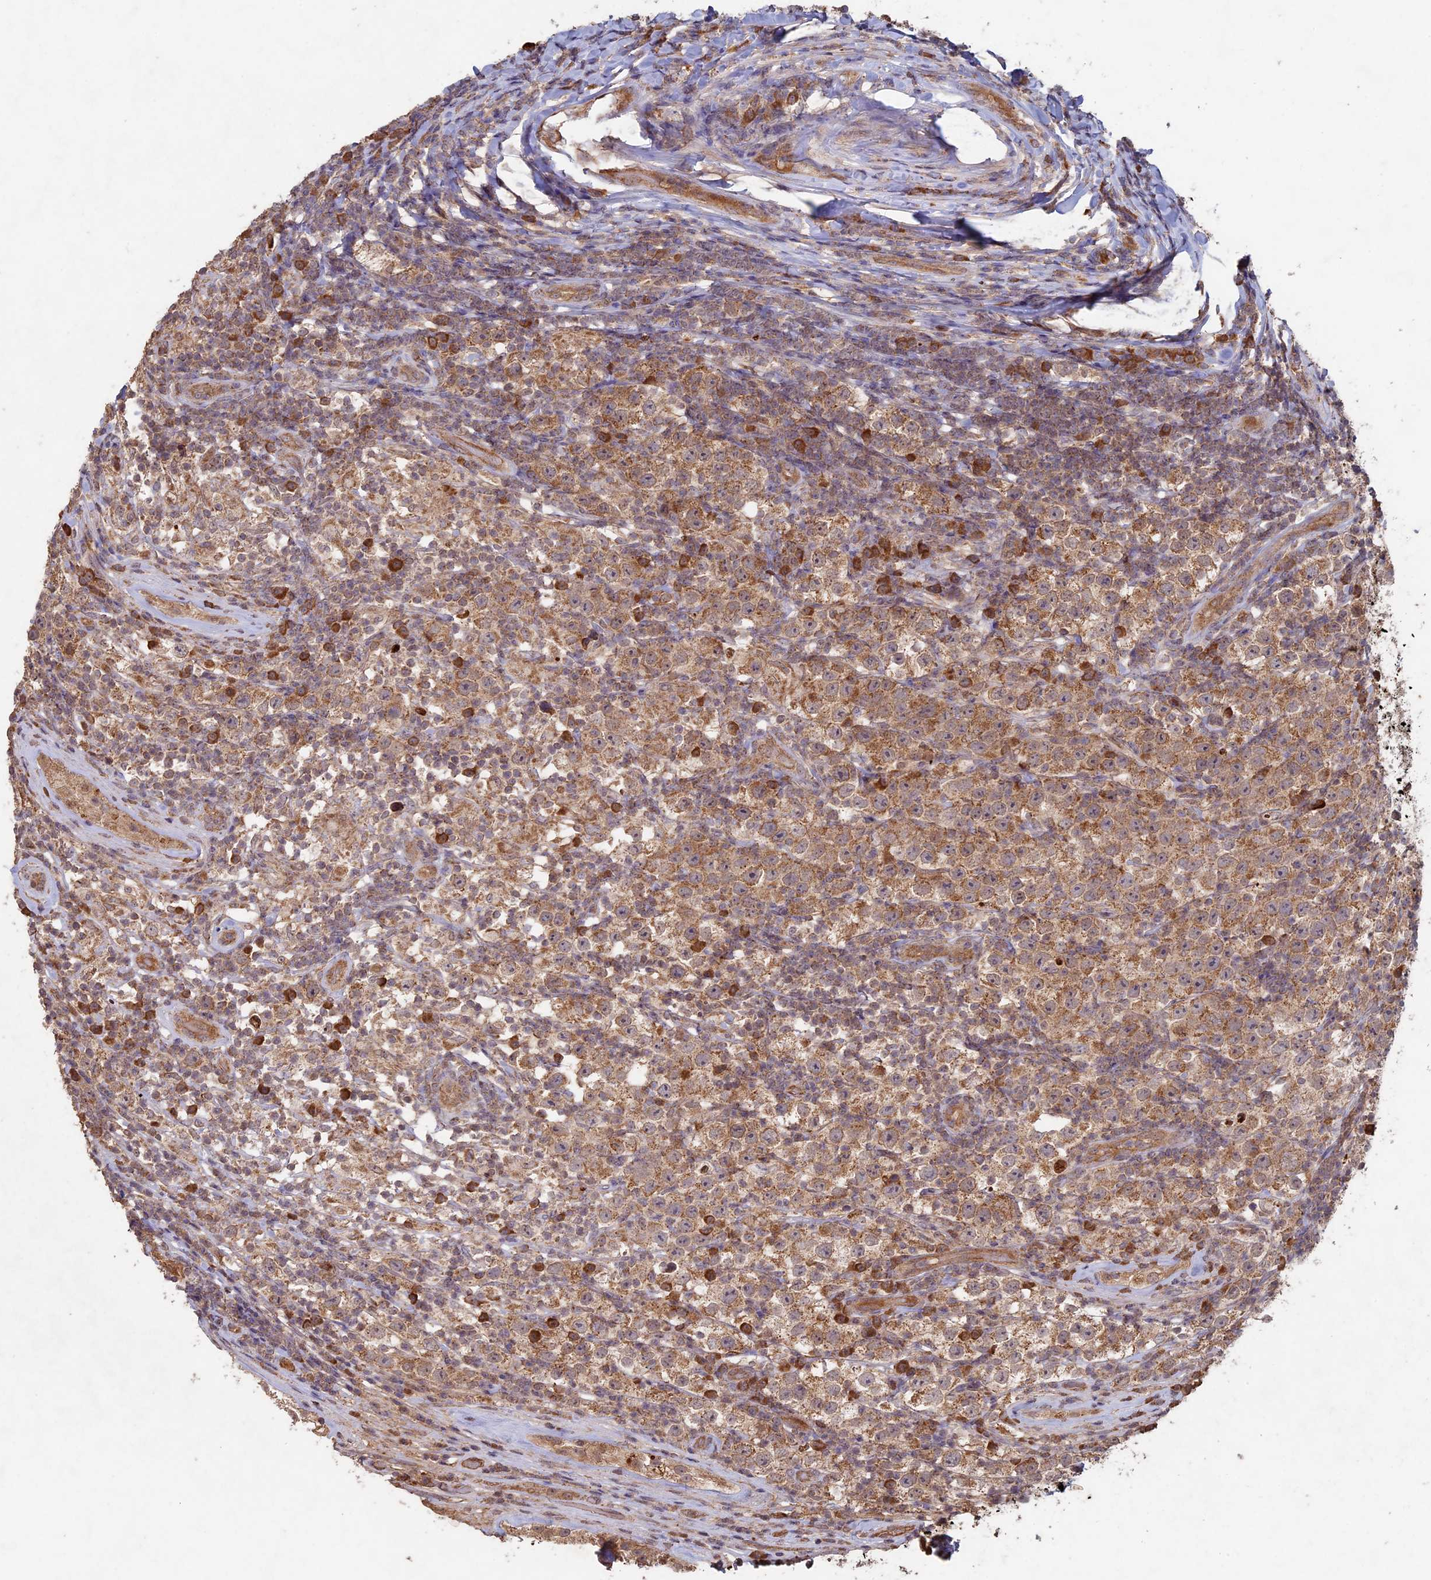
{"staining": {"intensity": "moderate", "quantity": ">75%", "location": "cytoplasmic/membranous"}, "tissue": "testis cancer", "cell_type": "Tumor cells", "image_type": "cancer", "snomed": [{"axis": "morphology", "description": "Normal tissue, NOS"}, {"axis": "morphology", "description": "Urothelial carcinoma, High grade"}, {"axis": "morphology", "description": "Seminoma, NOS"}, {"axis": "morphology", "description": "Carcinoma, Embryonal, NOS"}, {"axis": "topography", "description": "Urinary bladder"}, {"axis": "topography", "description": "Testis"}], "caption": "Embryonal carcinoma (testis) stained for a protein (brown) displays moderate cytoplasmic/membranous positive expression in approximately >75% of tumor cells.", "gene": "RCCD1", "patient": {"sex": "male", "age": 41}}